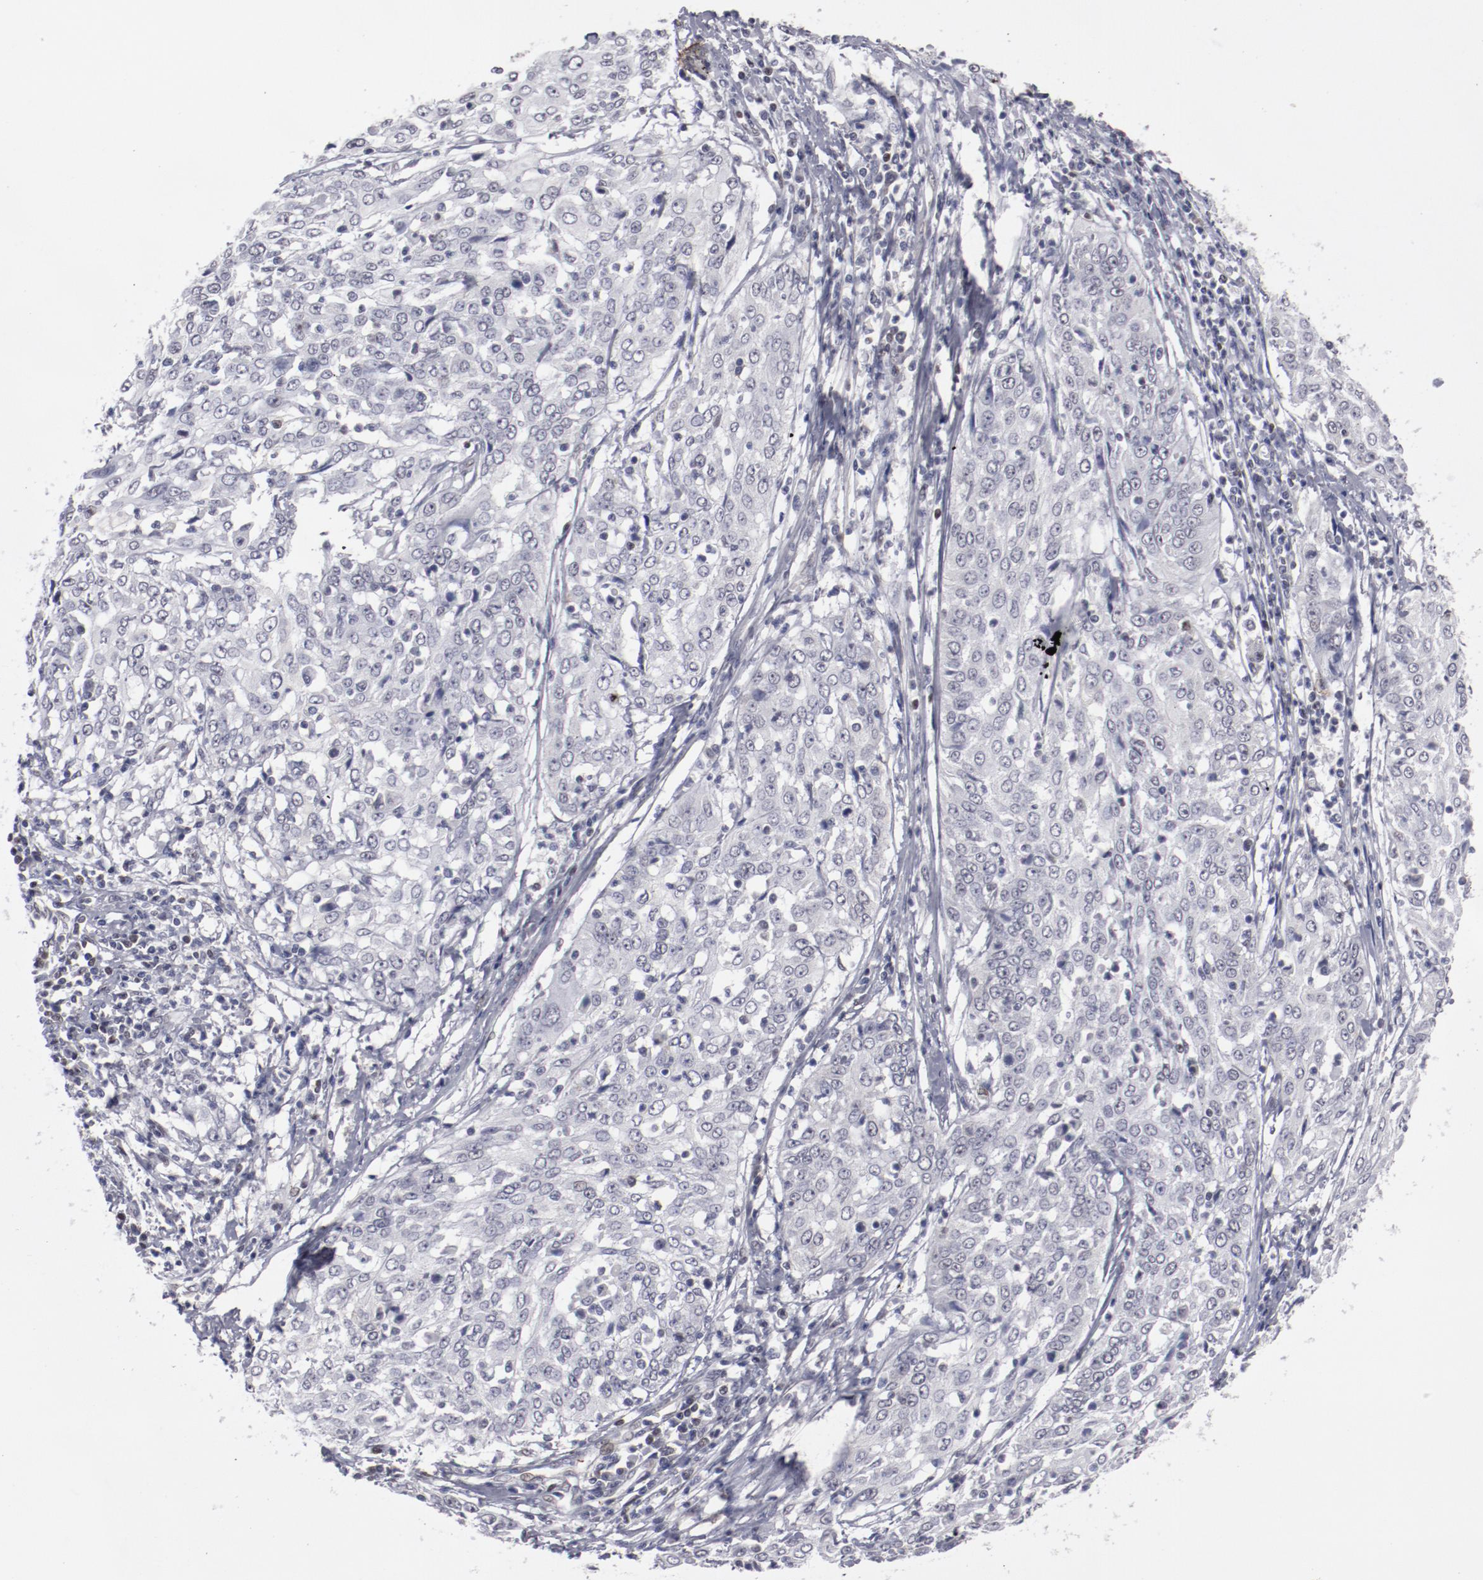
{"staining": {"intensity": "negative", "quantity": "none", "location": "none"}, "tissue": "cervical cancer", "cell_type": "Tumor cells", "image_type": "cancer", "snomed": [{"axis": "morphology", "description": "Squamous cell carcinoma, NOS"}, {"axis": "topography", "description": "Cervix"}], "caption": "Squamous cell carcinoma (cervical) stained for a protein using IHC shows no staining tumor cells.", "gene": "LEF1", "patient": {"sex": "female", "age": 39}}